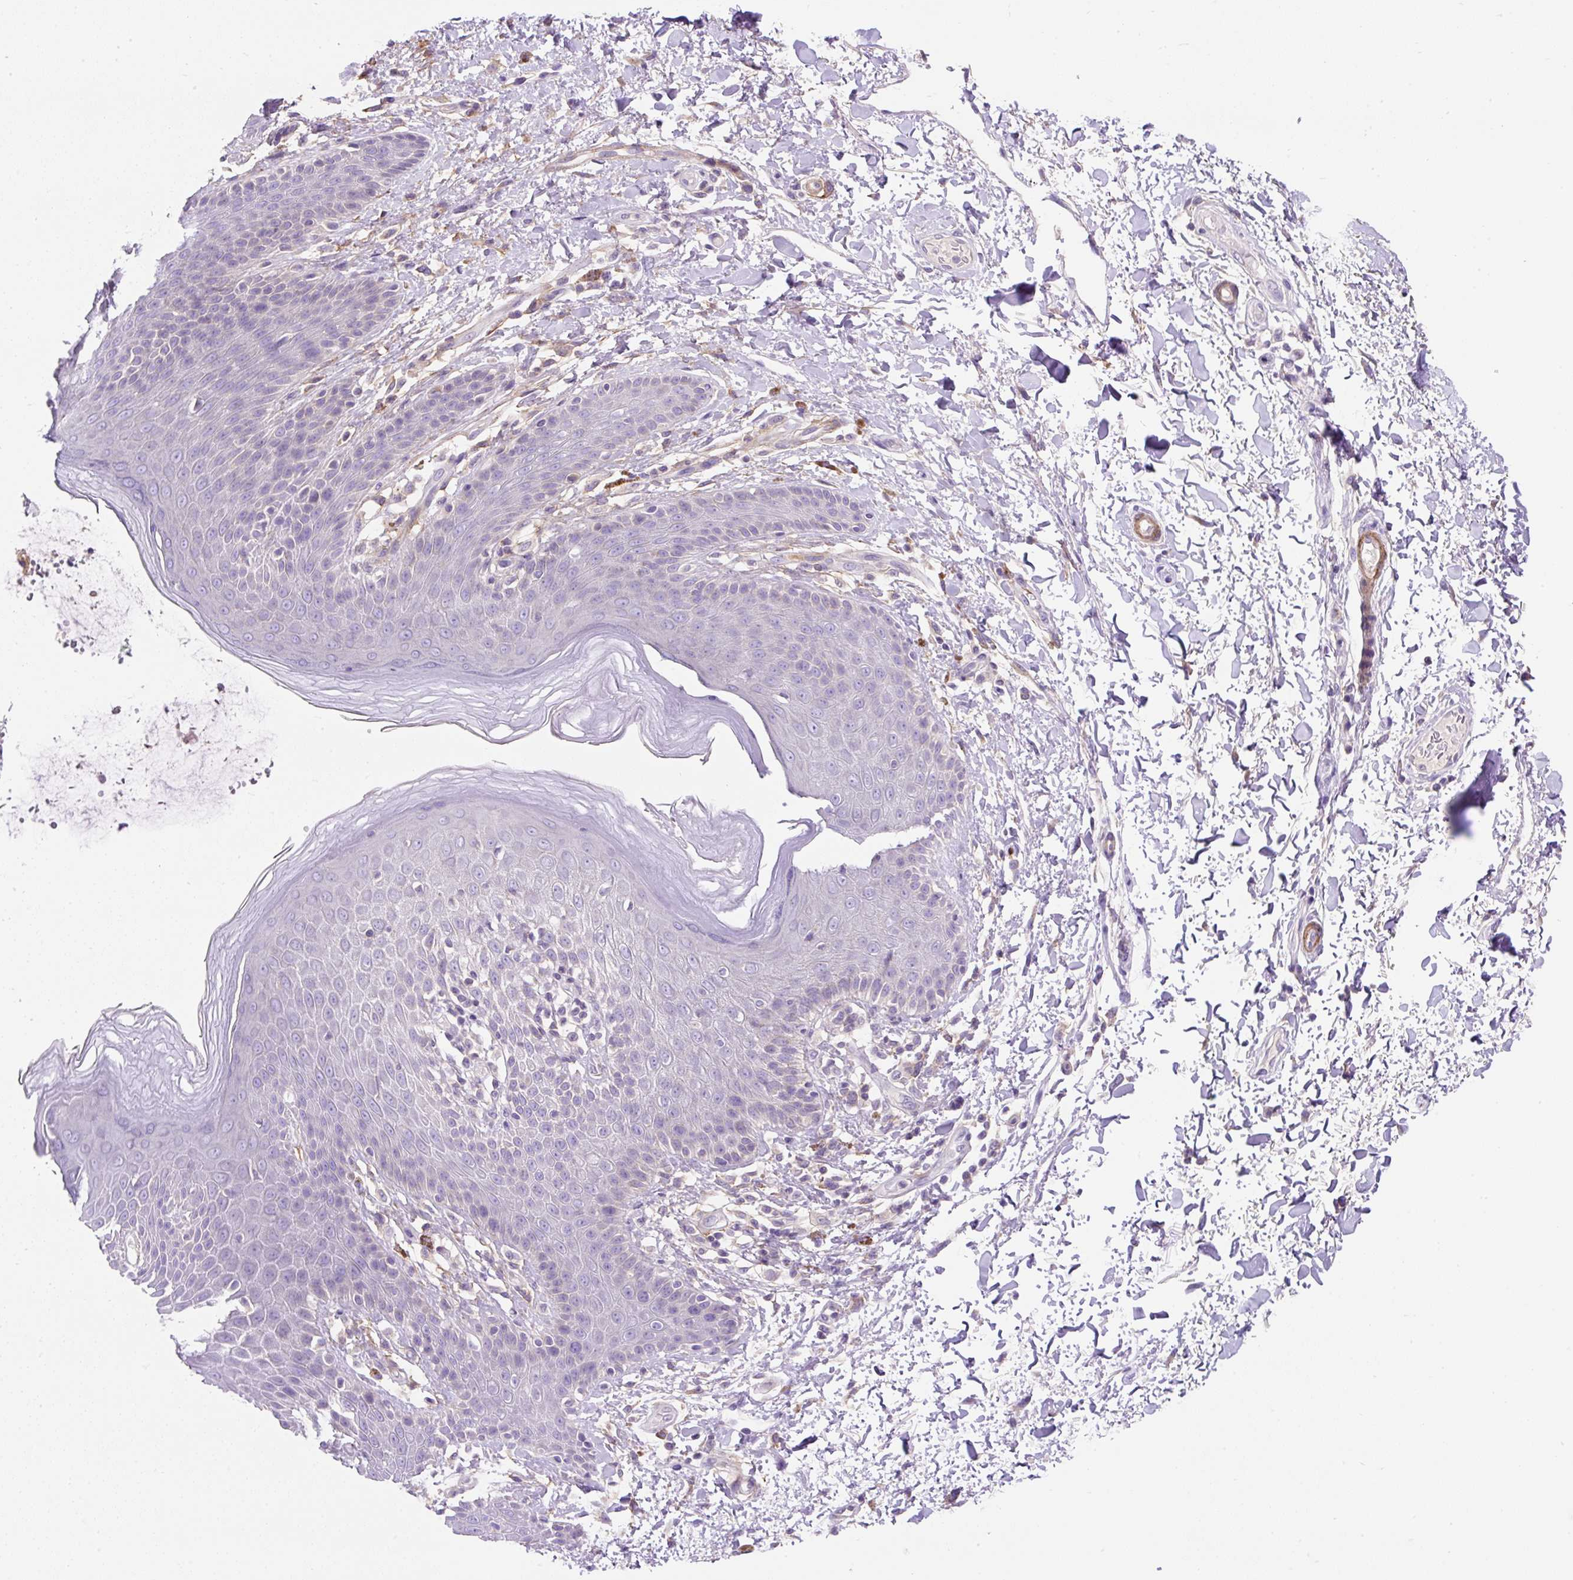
{"staining": {"intensity": "moderate", "quantity": "<25%", "location": "cytoplasmic/membranous"}, "tissue": "skin", "cell_type": "Epidermal cells", "image_type": "normal", "snomed": [{"axis": "morphology", "description": "Normal tissue, NOS"}, {"axis": "topography", "description": "Peripheral nerve tissue"}], "caption": "A brown stain labels moderate cytoplasmic/membranous positivity of a protein in epidermal cells of normal human skin.", "gene": "SUSD5", "patient": {"sex": "male", "age": 51}}